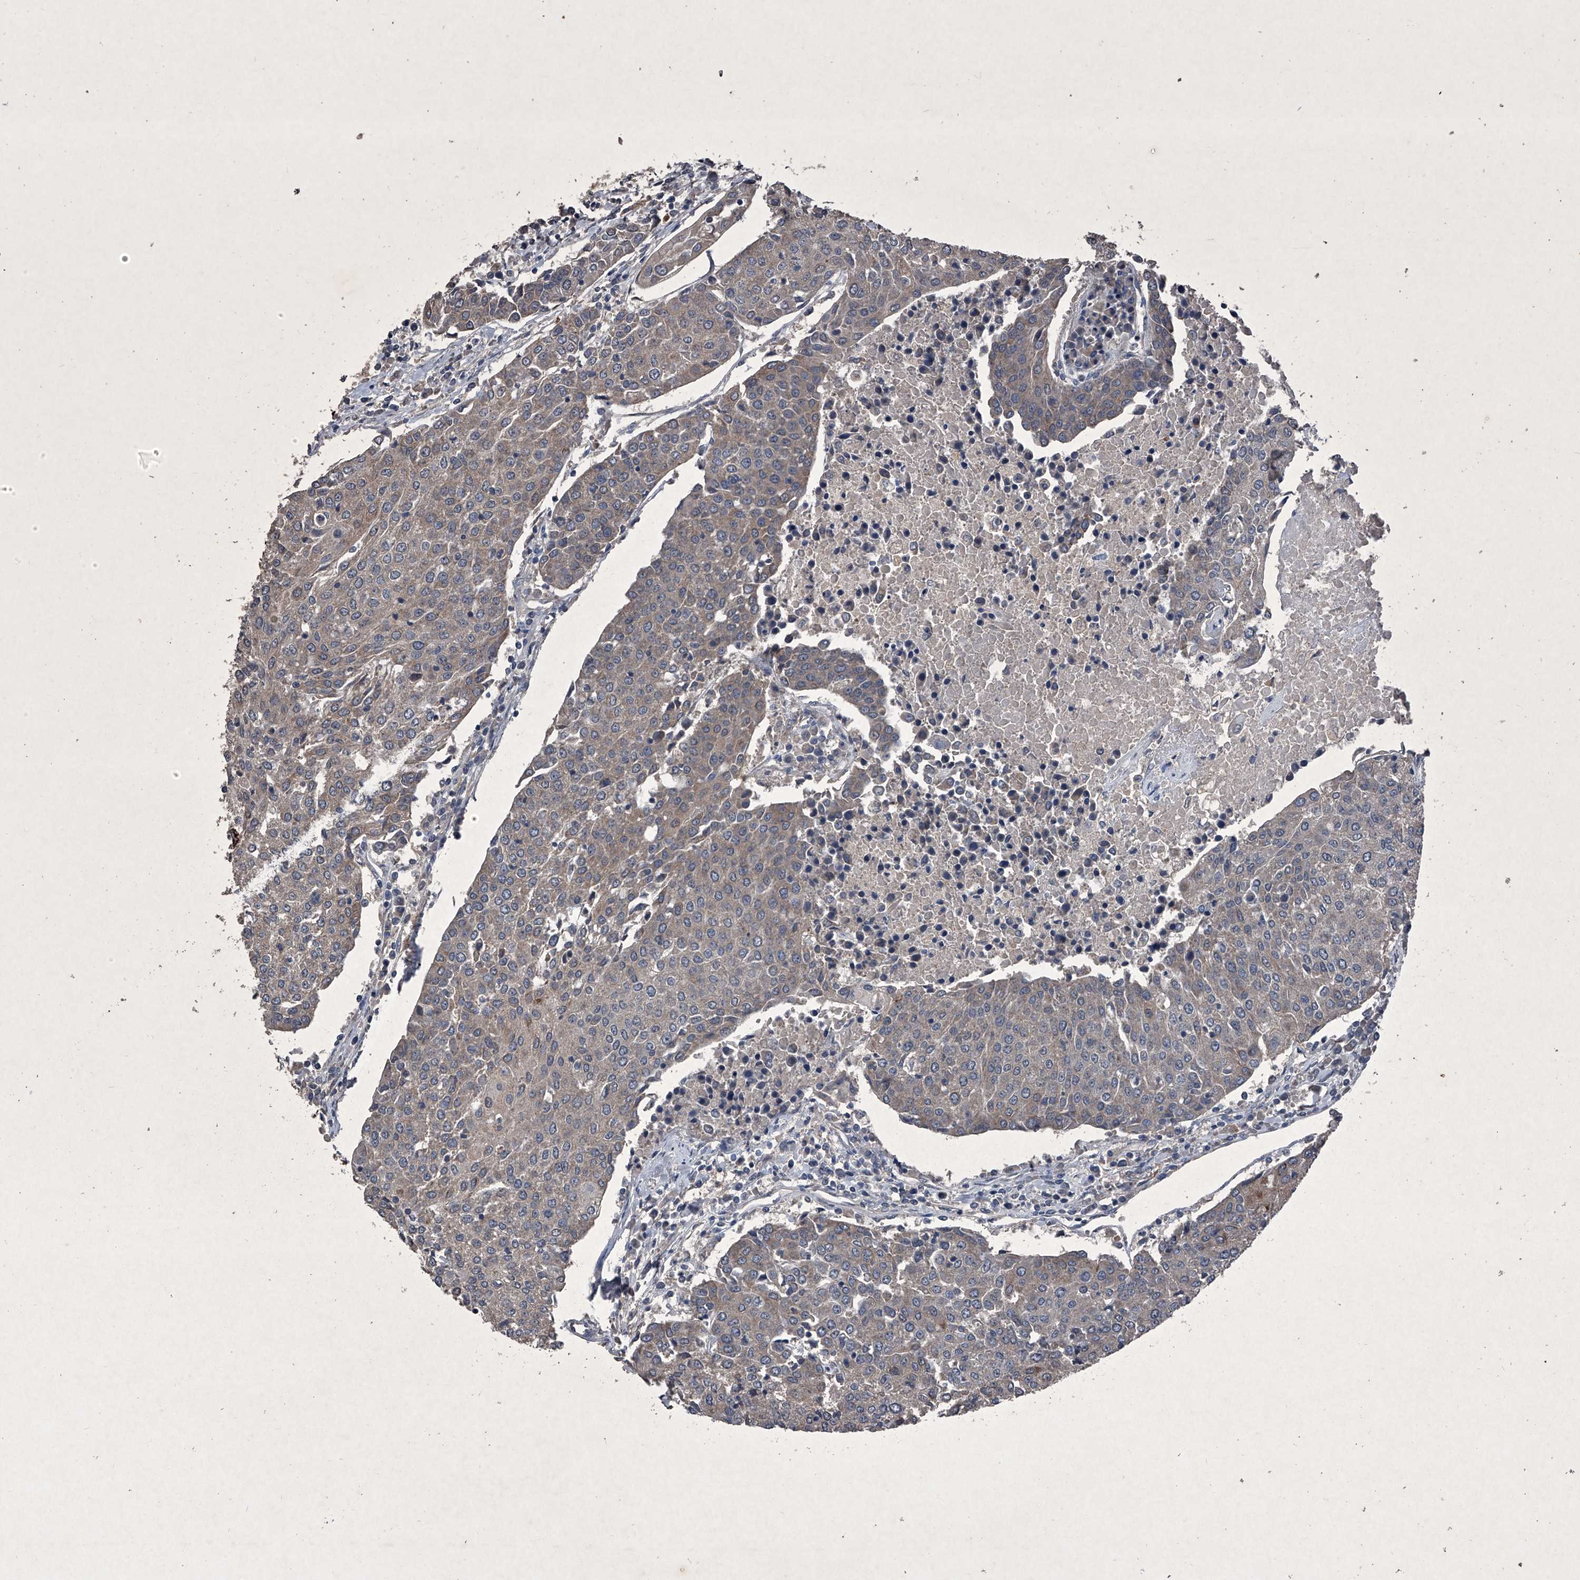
{"staining": {"intensity": "weak", "quantity": ">75%", "location": "cytoplasmic/membranous"}, "tissue": "urothelial cancer", "cell_type": "Tumor cells", "image_type": "cancer", "snomed": [{"axis": "morphology", "description": "Urothelial carcinoma, High grade"}, {"axis": "topography", "description": "Urinary bladder"}], "caption": "Tumor cells exhibit weak cytoplasmic/membranous staining in approximately >75% of cells in high-grade urothelial carcinoma.", "gene": "MAPKAP1", "patient": {"sex": "female", "age": 85}}